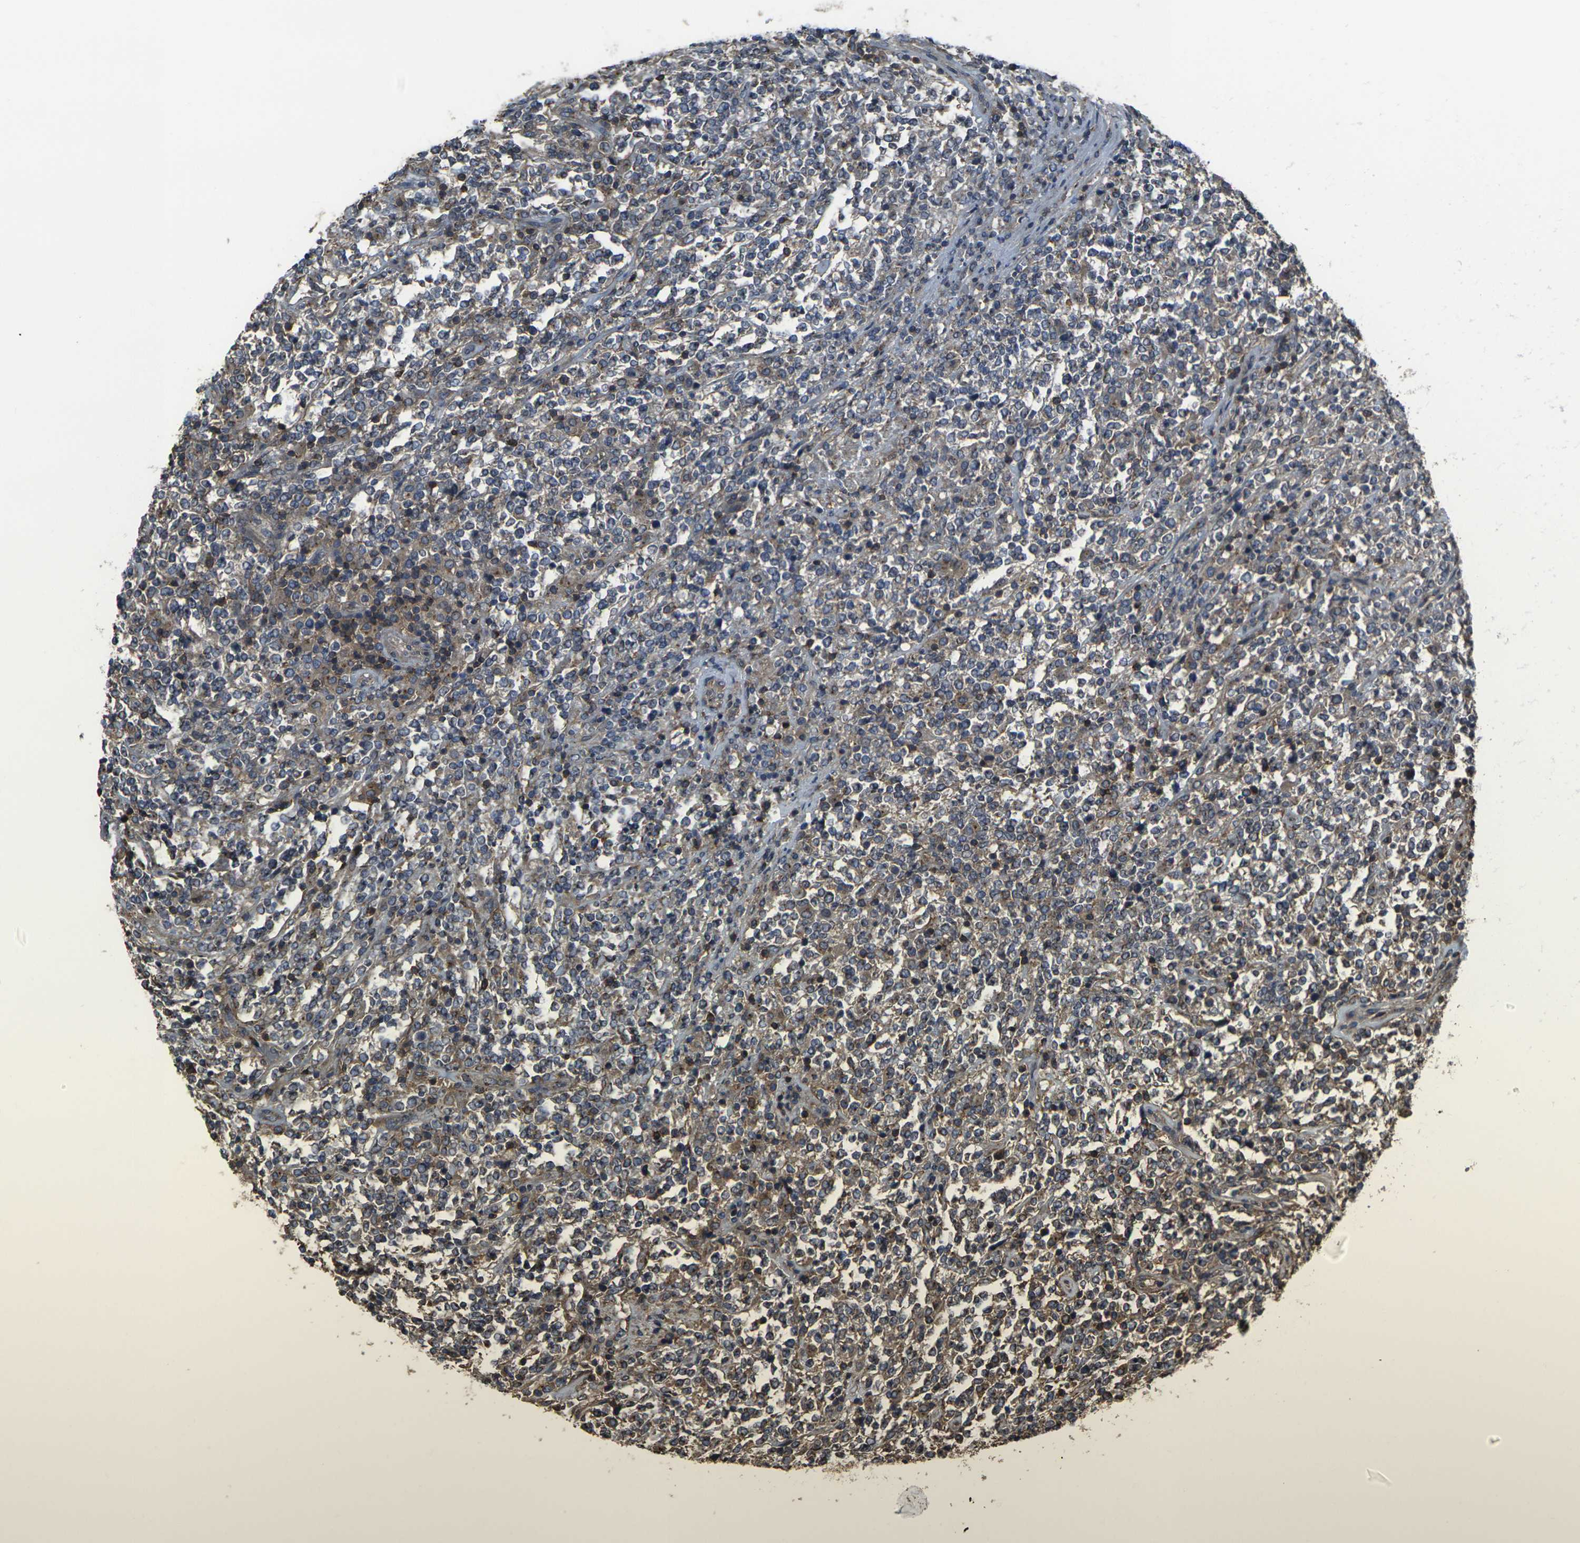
{"staining": {"intensity": "weak", "quantity": ">75%", "location": "cytoplasmic/membranous"}, "tissue": "lymphoma", "cell_type": "Tumor cells", "image_type": "cancer", "snomed": [{"axis": "morphology", "description": "Malignant lymphoma, non-Hodgkin's type, High grade"}, {"axis": "topography", "description": "Soft tissue"}], "caption": "Immunohistochemical staining of human high-grade malignant lymphoma, non-Hodgkin's type reveals low levels of weak cytoplasmic/membranous protein staining in approximately >75% of tumor cells.", "gene": "PRKACB", "patient": {"sex": "male", "age": 18}}